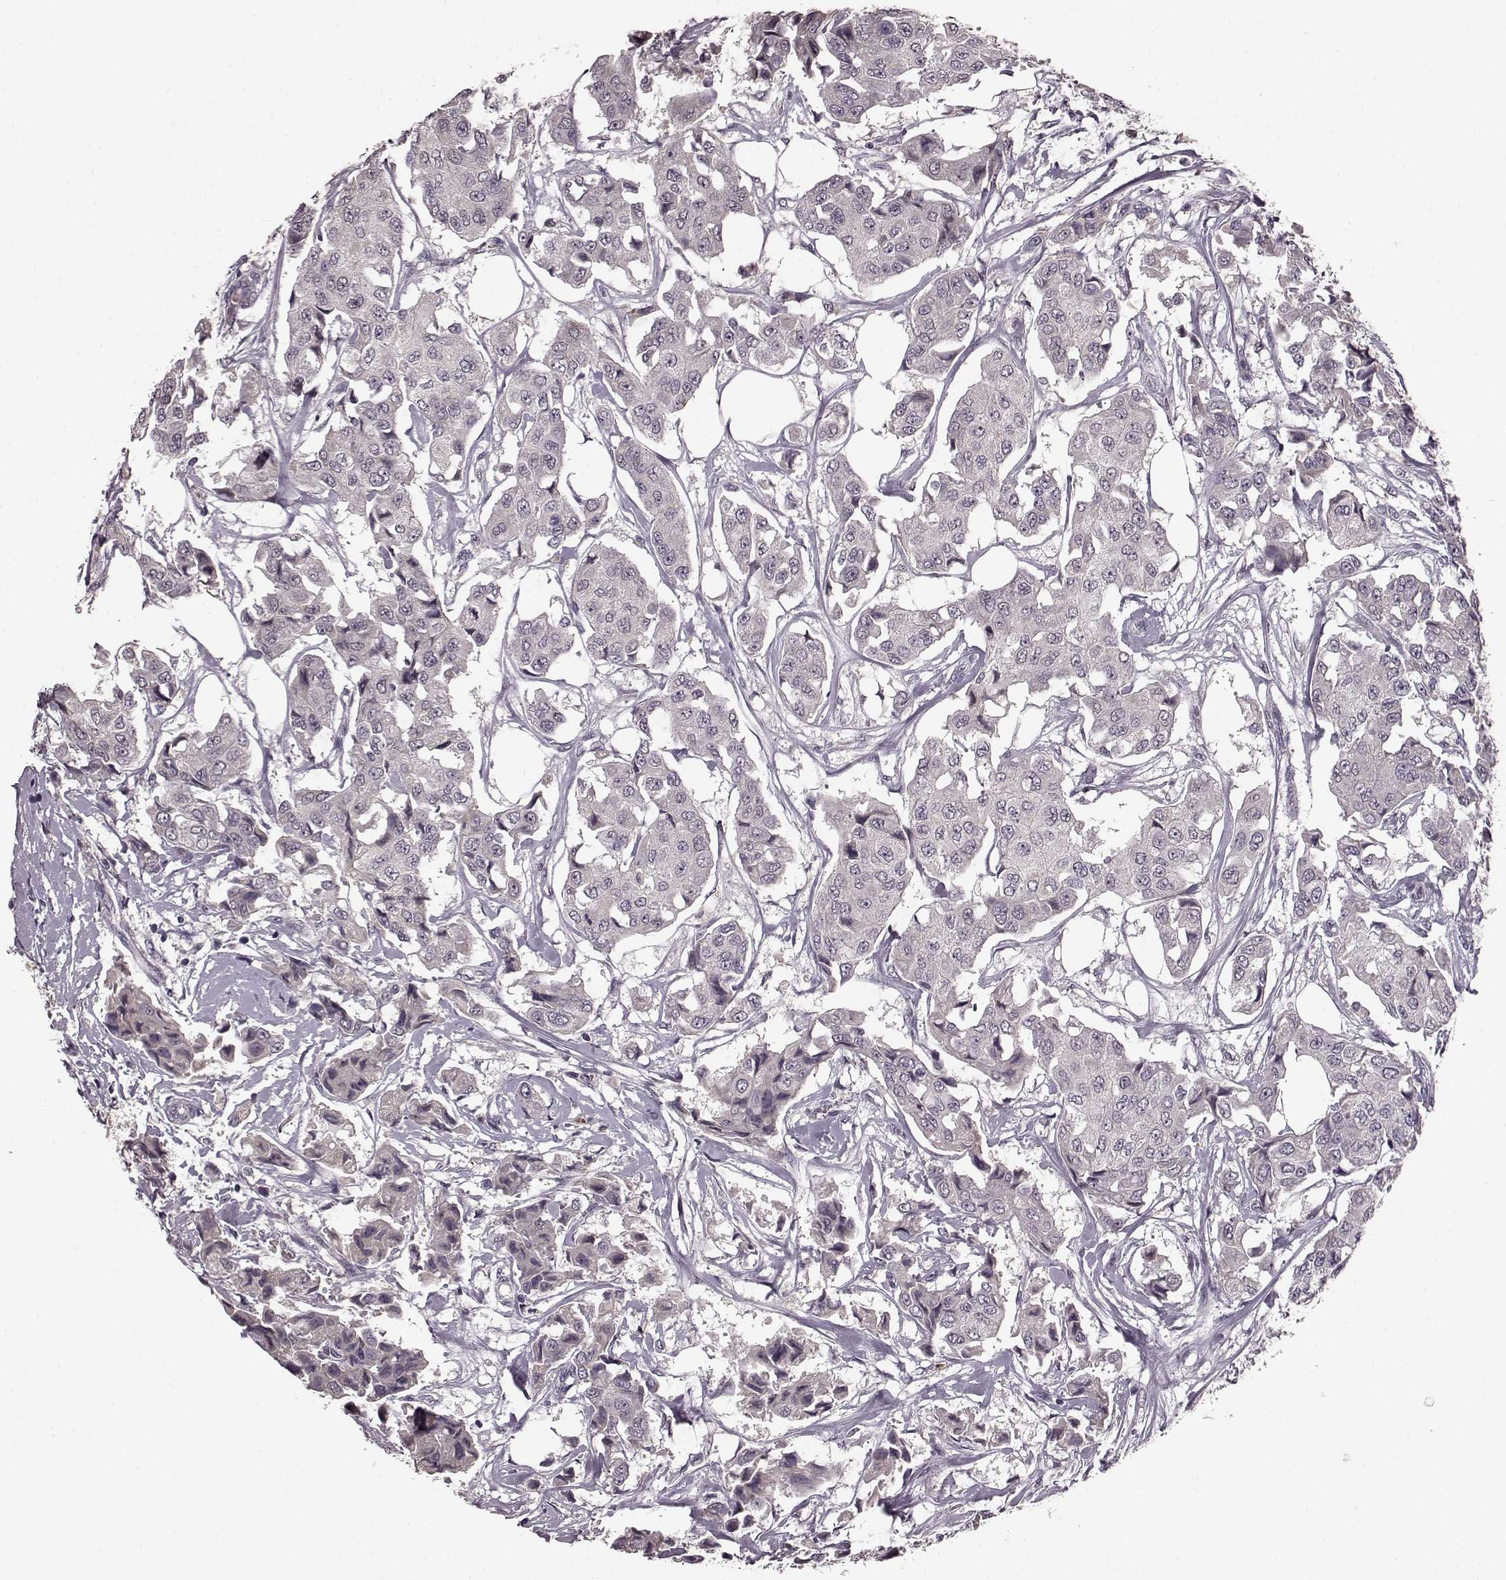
{"staining": {"intensity": "negative", "quantity": "none", "location": "none"}, "tissue": "breast cancer", "cell_type": "Tumor cells", "image_type": "cancer", "snomed": [{"axis": "morphology", "description": "Duct carcinoma"}, {"axis": "topography", "description": "Breast"}, {"axis": "topography", "description": "Lymph node"}], "caption": "High power microscopy micrograph of an immunohistochemistry micrograph of breast cancer, revealing no significant expression in tumor cells. Brightfield microscopy of immunohistochemistry (IHC) stained with DAB (3,3'-diaminobenzidine) (brown) and hematoxylin (blue), captured at high magnification.", "gene": "NRL", "patient": {"sex": "female", "age": 80}}